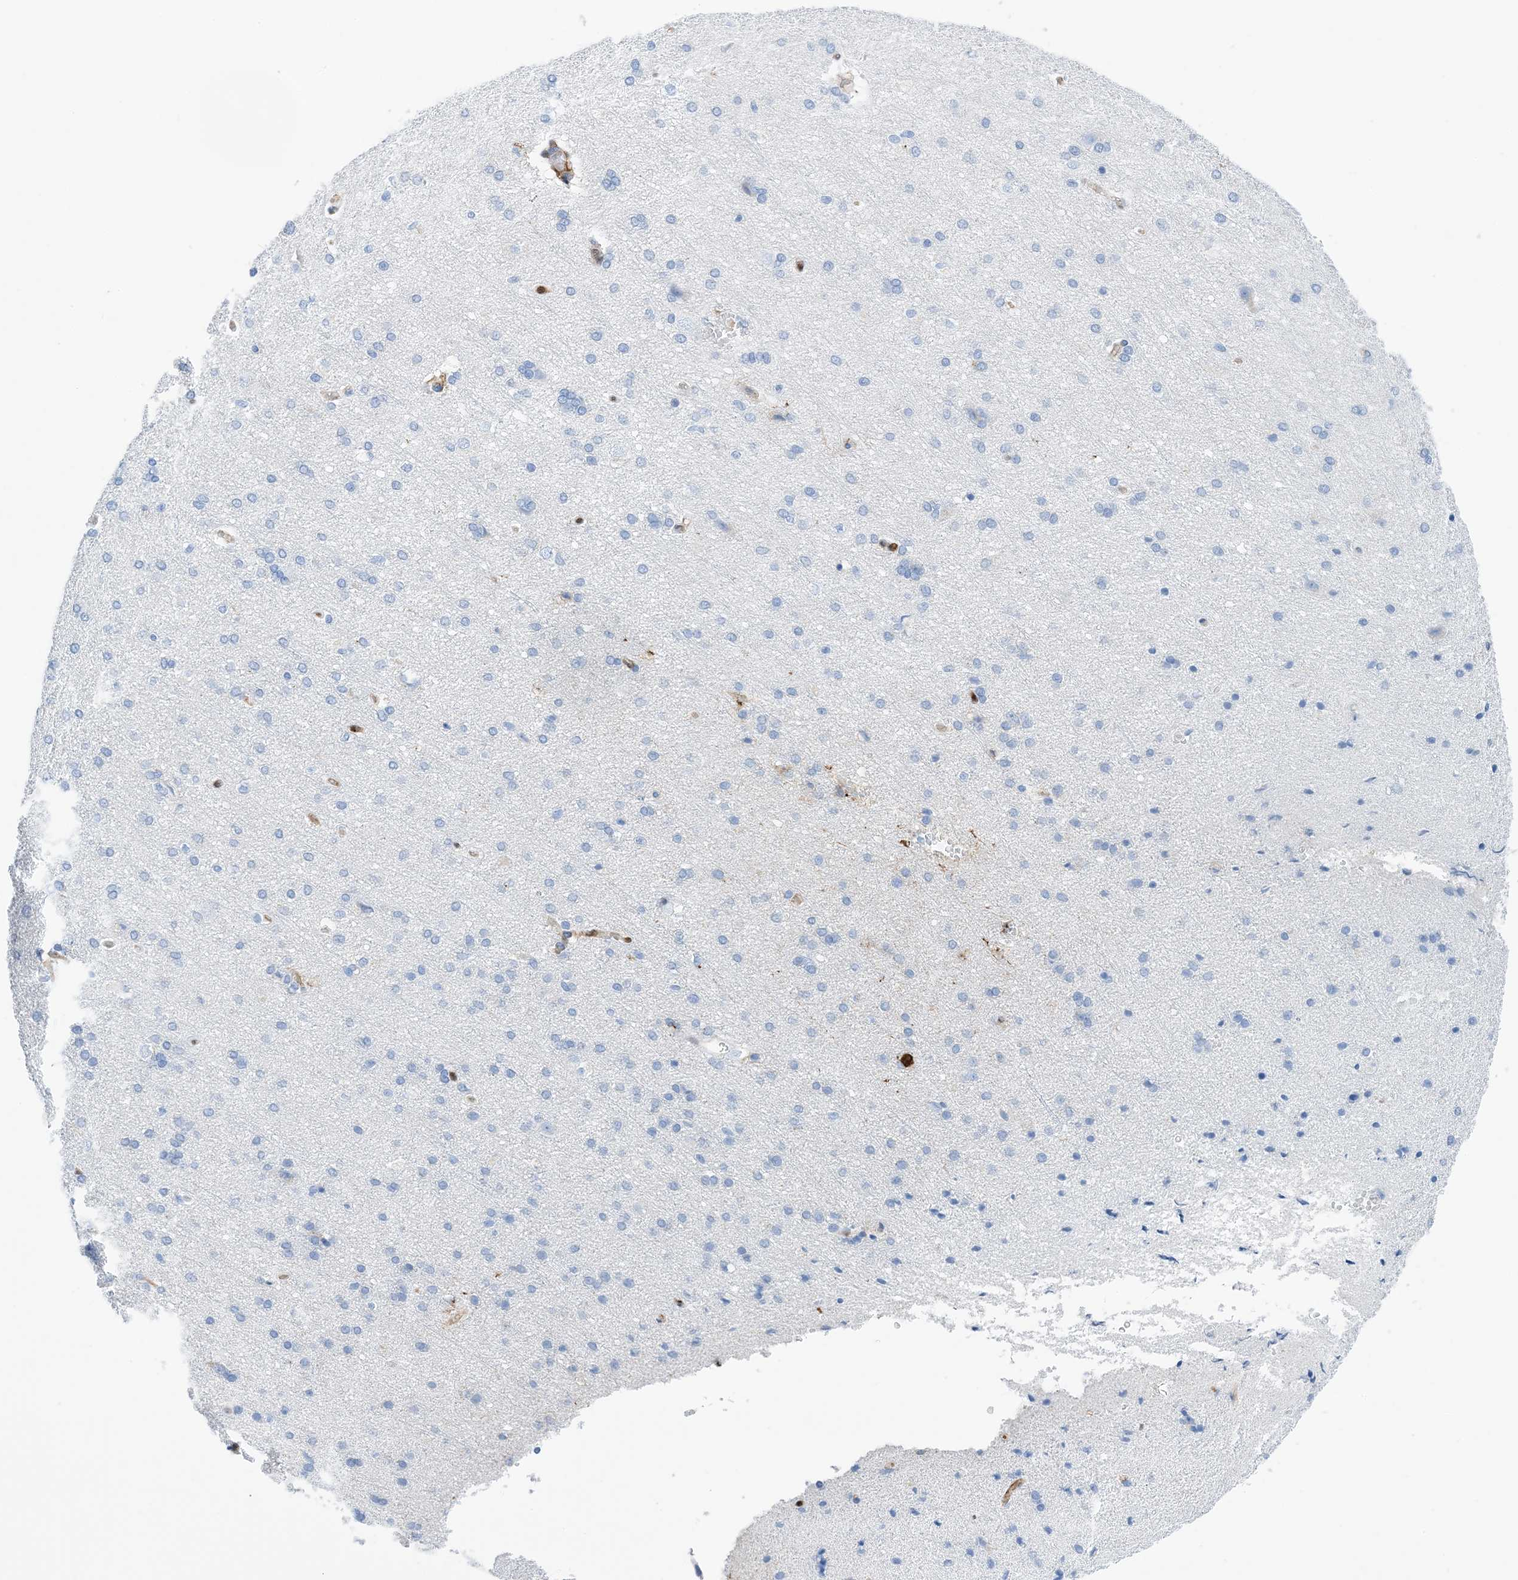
{"staining": {"intensity": "moderate", "quantity": "25%-75%", "location": "cytoplasmic/membranous"}, "tissue": "cerebral cortex", "cell_type": "Endothelial cells", "image_type": "normal", "snomed": [{"axis": "morphology", "description": "Normal tissue, NOS"}, {"axis": "topography", "description": "Cerebral cortex"}], "caption": "A brown stain labels moderate cytoplasmic/membranous positivity of a protein in endothelial cells of benign human cerebral cortex.", "gene": "ANXA1", "patient": {"sex": "male", "age": 62}}